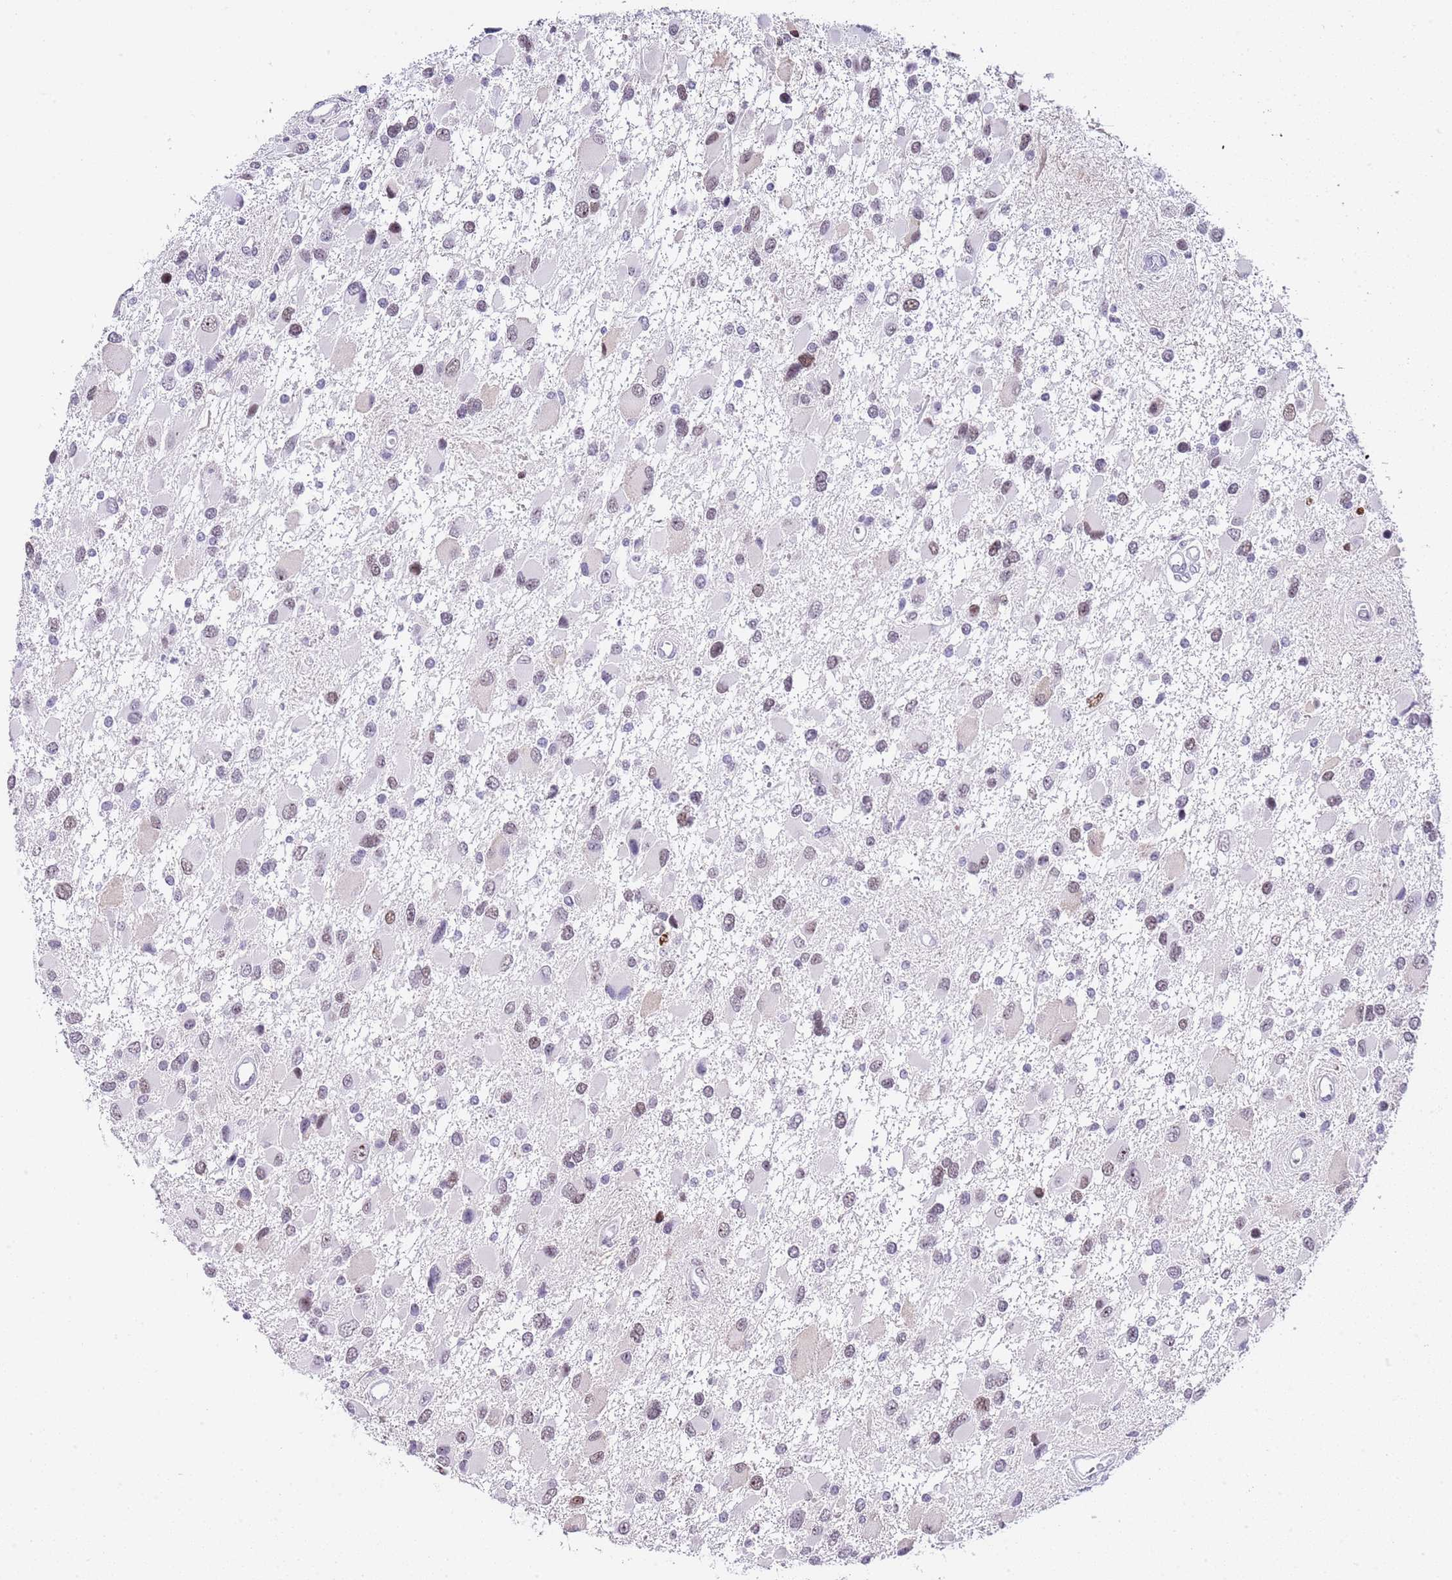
{"staining": {"intensity": "weak", "quantity": "25%-75%", "location": "nuclear"}, "tissue": "glioma", "cell_type": "Tumor cells", "image_type": "cancer", "snomed": [{"axis": "morphology", "description": "Glioma, malignant, High grade"}, {"axis": "topography", "description": "Brain"}], "caption": "This photomicrograph demonstrates IHC staining of high-grade glioma (malignant), with low weak nuclear positivity in about 25%-75% of tumor cells.", "gene": "NOP56", "patient": {"sex": "male", "age": 53}}